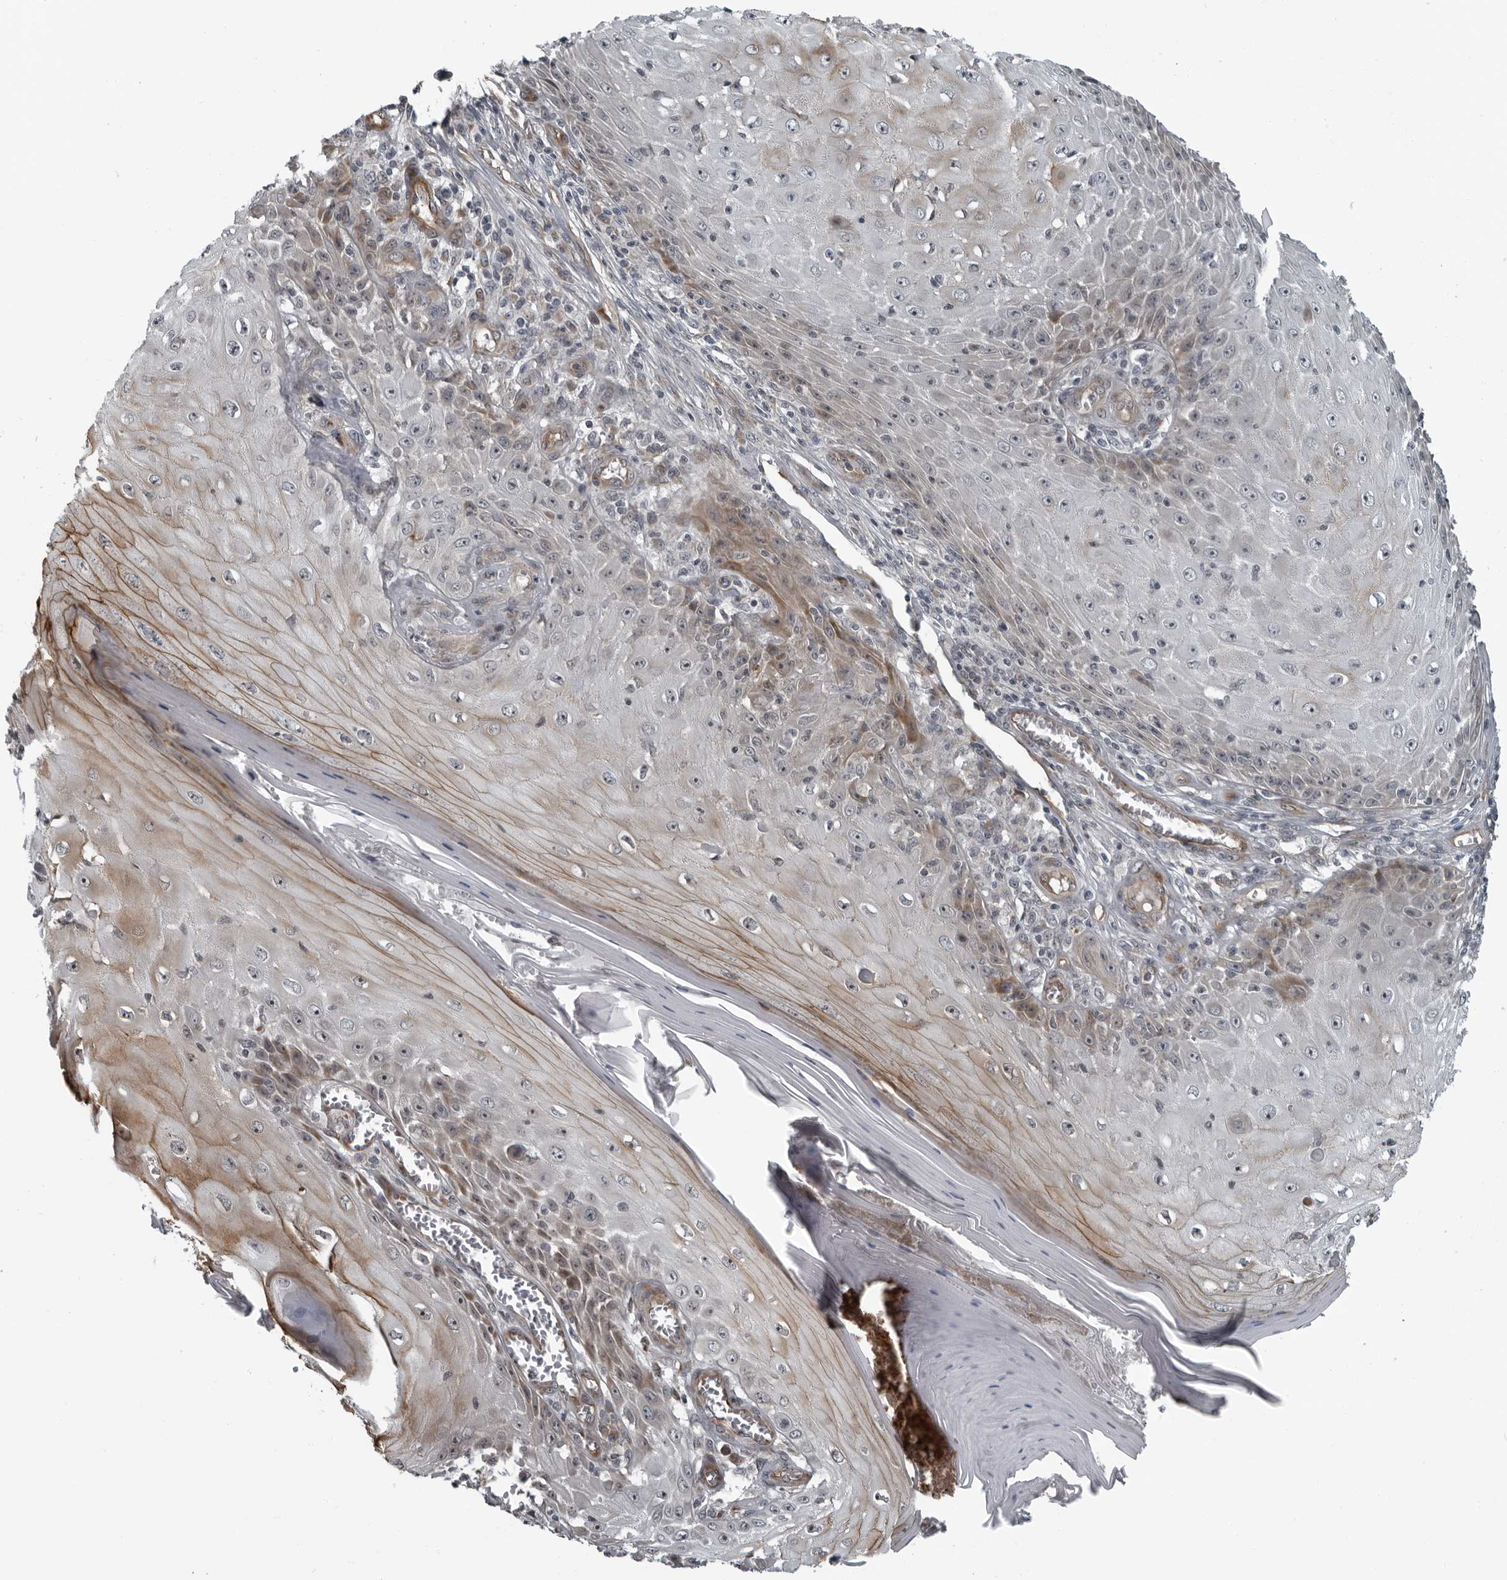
{"staining": {"intensity": "negative", "quantity": "none", "location": "none"}, "tissue": "skin cancer", "cell_type": "Tumor cells", "image_type": "cancer", "snomed": [{"axis": "morphology", "description": "Squamous cell carcinoma, NOS"}, {"axis": "topography", "description": "Skin"}], "caption": "Immunohistochemistry (IHC) photomicrograph of human skin cancer stained for a protein (brown), which demonstrates no staining in tumor cells. (DAB immunohistochemistry with hematoxylin counter stain).", "gene": "FAM102B", "patient": {"sex": "female", "age": 73}}